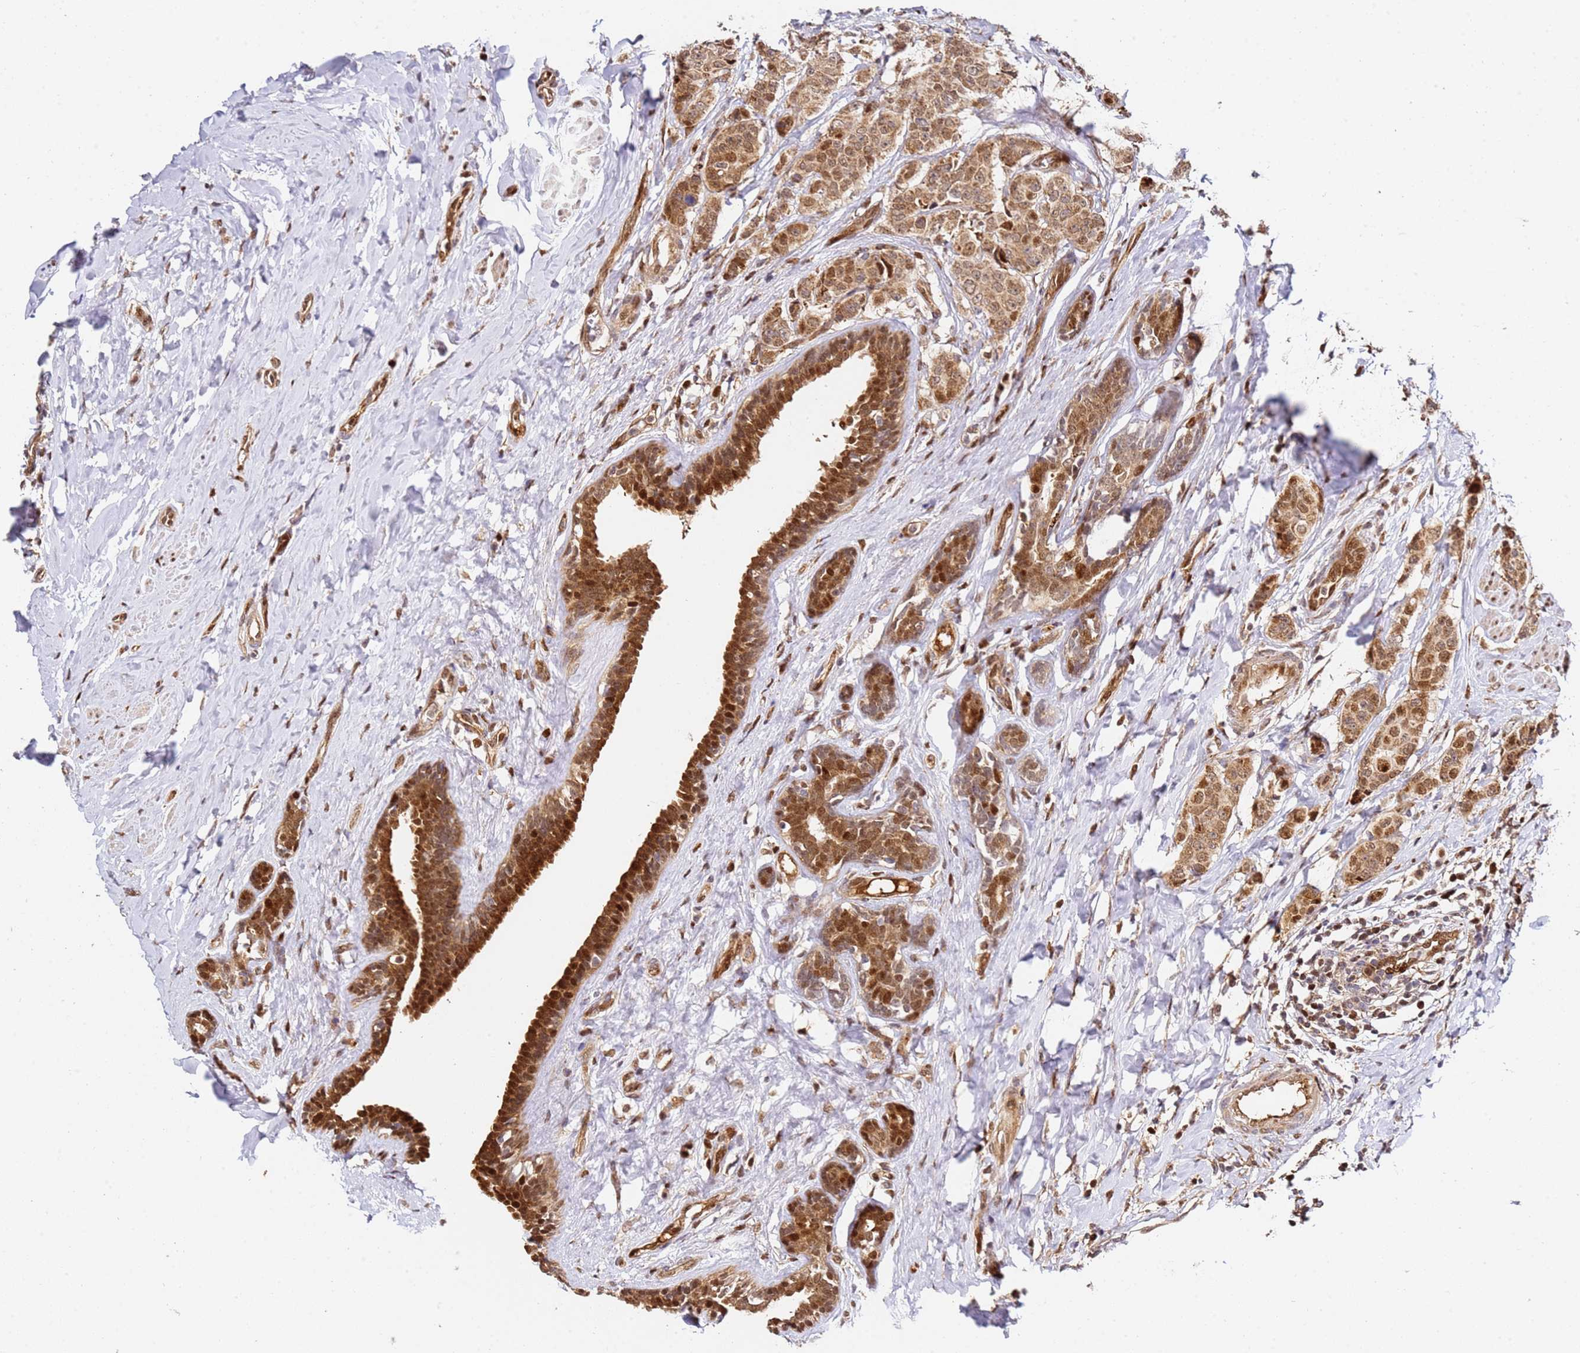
{"staining": {"intensity": "moderate", "quantity": ">75%", "location": "cytoplasmic/membranous,nuclear"}, "tissue": "breast cancer", "cell_type": "Tumor cells", "image_type": "cancer", "snomed": [{"axis": "morphology", "description": "Duct carcinoma"}, {"axis": "topography", "description": "Breast"}], "caption": "IHC staining of breast cancer (invasive ductal carcinoma), which displays medium levels of moderate cytoplasmic/membranous and nuclear positivity in about >75% of tumor cells indicating moderate cytoplasmic/membranous and nuclear protein positivity. The staining was performed using DAB (brown) for protein detection and nuclei were counterstained in hematoxylin (blue).", "gene": "SMOX", "patient": {"sex": "female", "age": 40}}